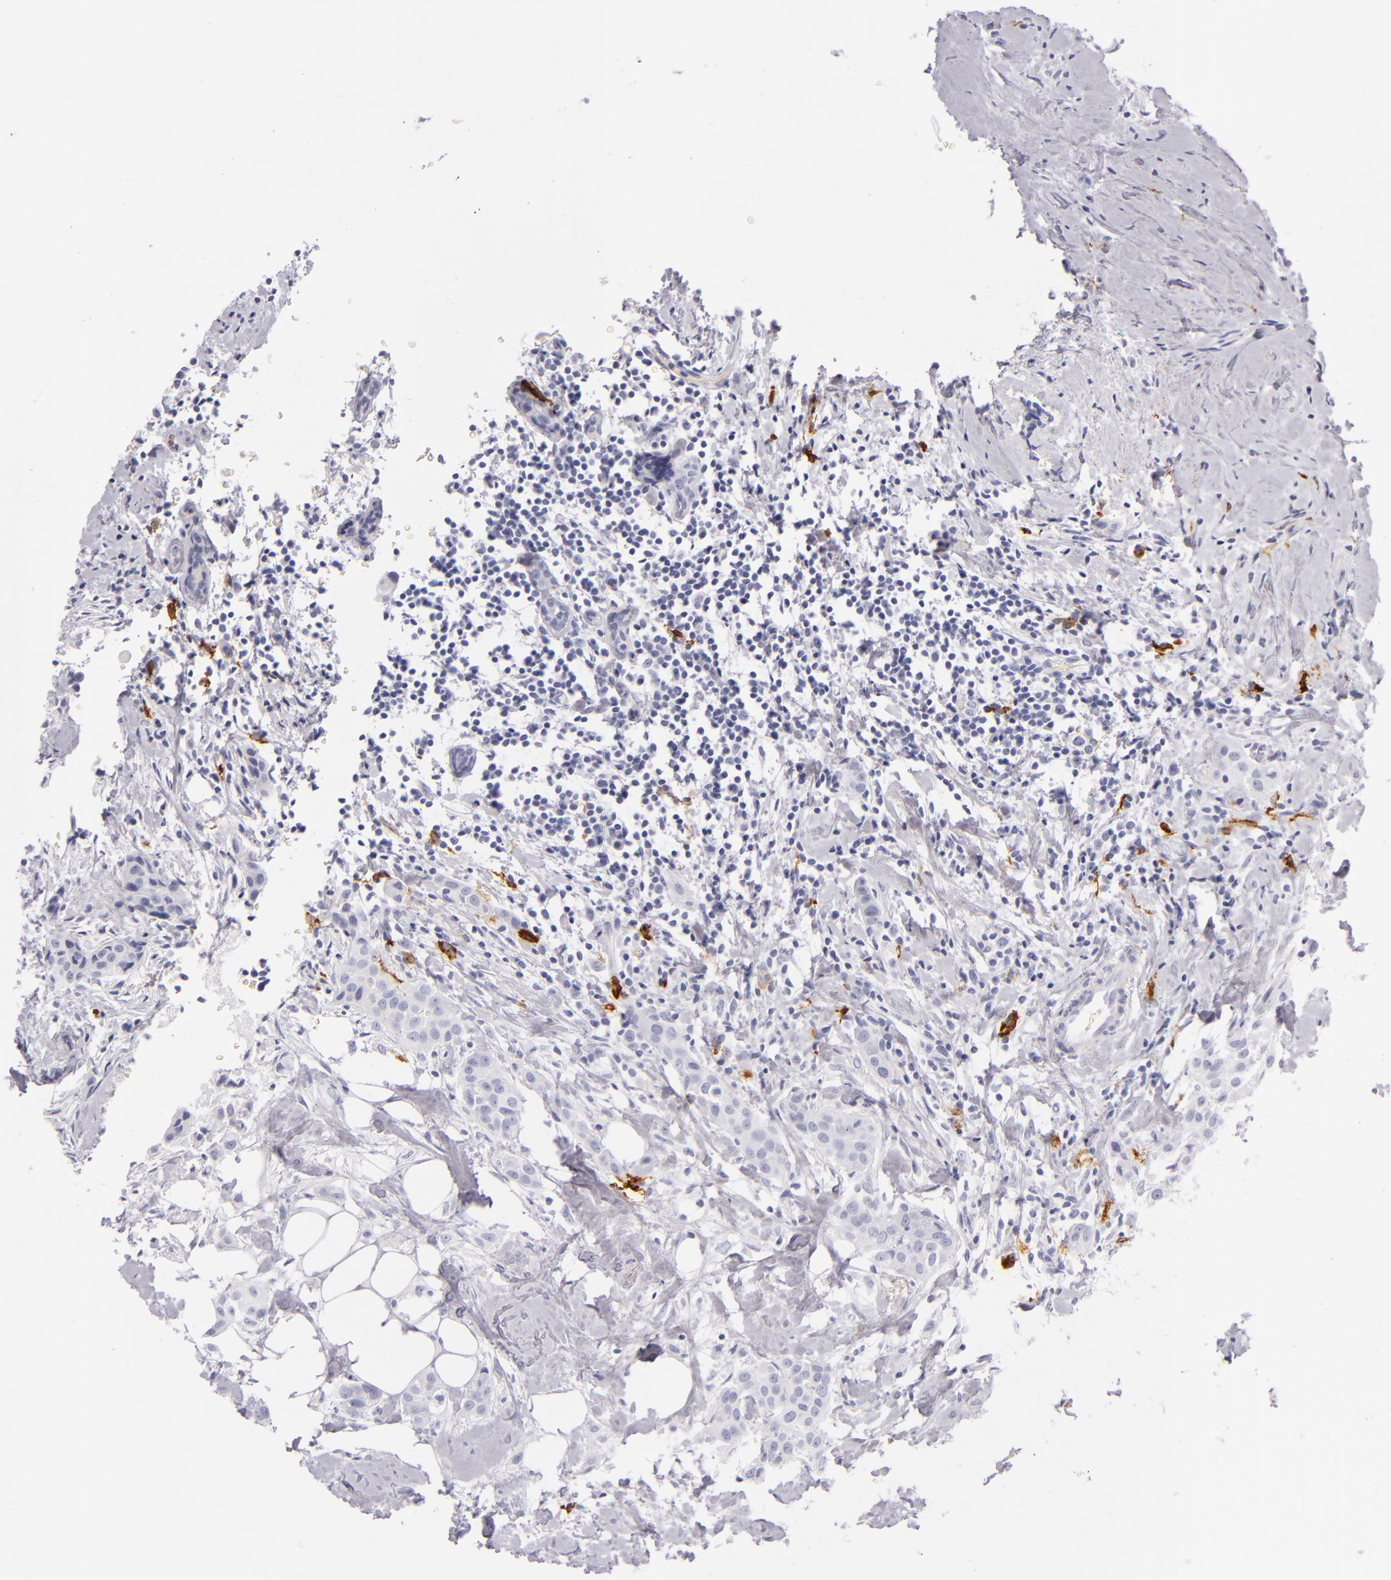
{"staining": {"intensity": "negative", "quantity": "none", "location": "none"}, "tissue": "breast cancer", "cell_type": "Tumor cells", "image_type": "cancer", "snomed": [{"axis": "morphology", "description": "Duct carcinoma"}, {"axis": "topography", "description": "Breast"}], "caption": "Protein analysis of breast cancer exhibits no significant expression in tumor cells. Brightfield microscopy of immunohistochemistry stained with DAB (brown) and hematoxylin (blue), captured at high magnification.", "gene": "CD207", "patient": {"sex": "female", "age": 45}}